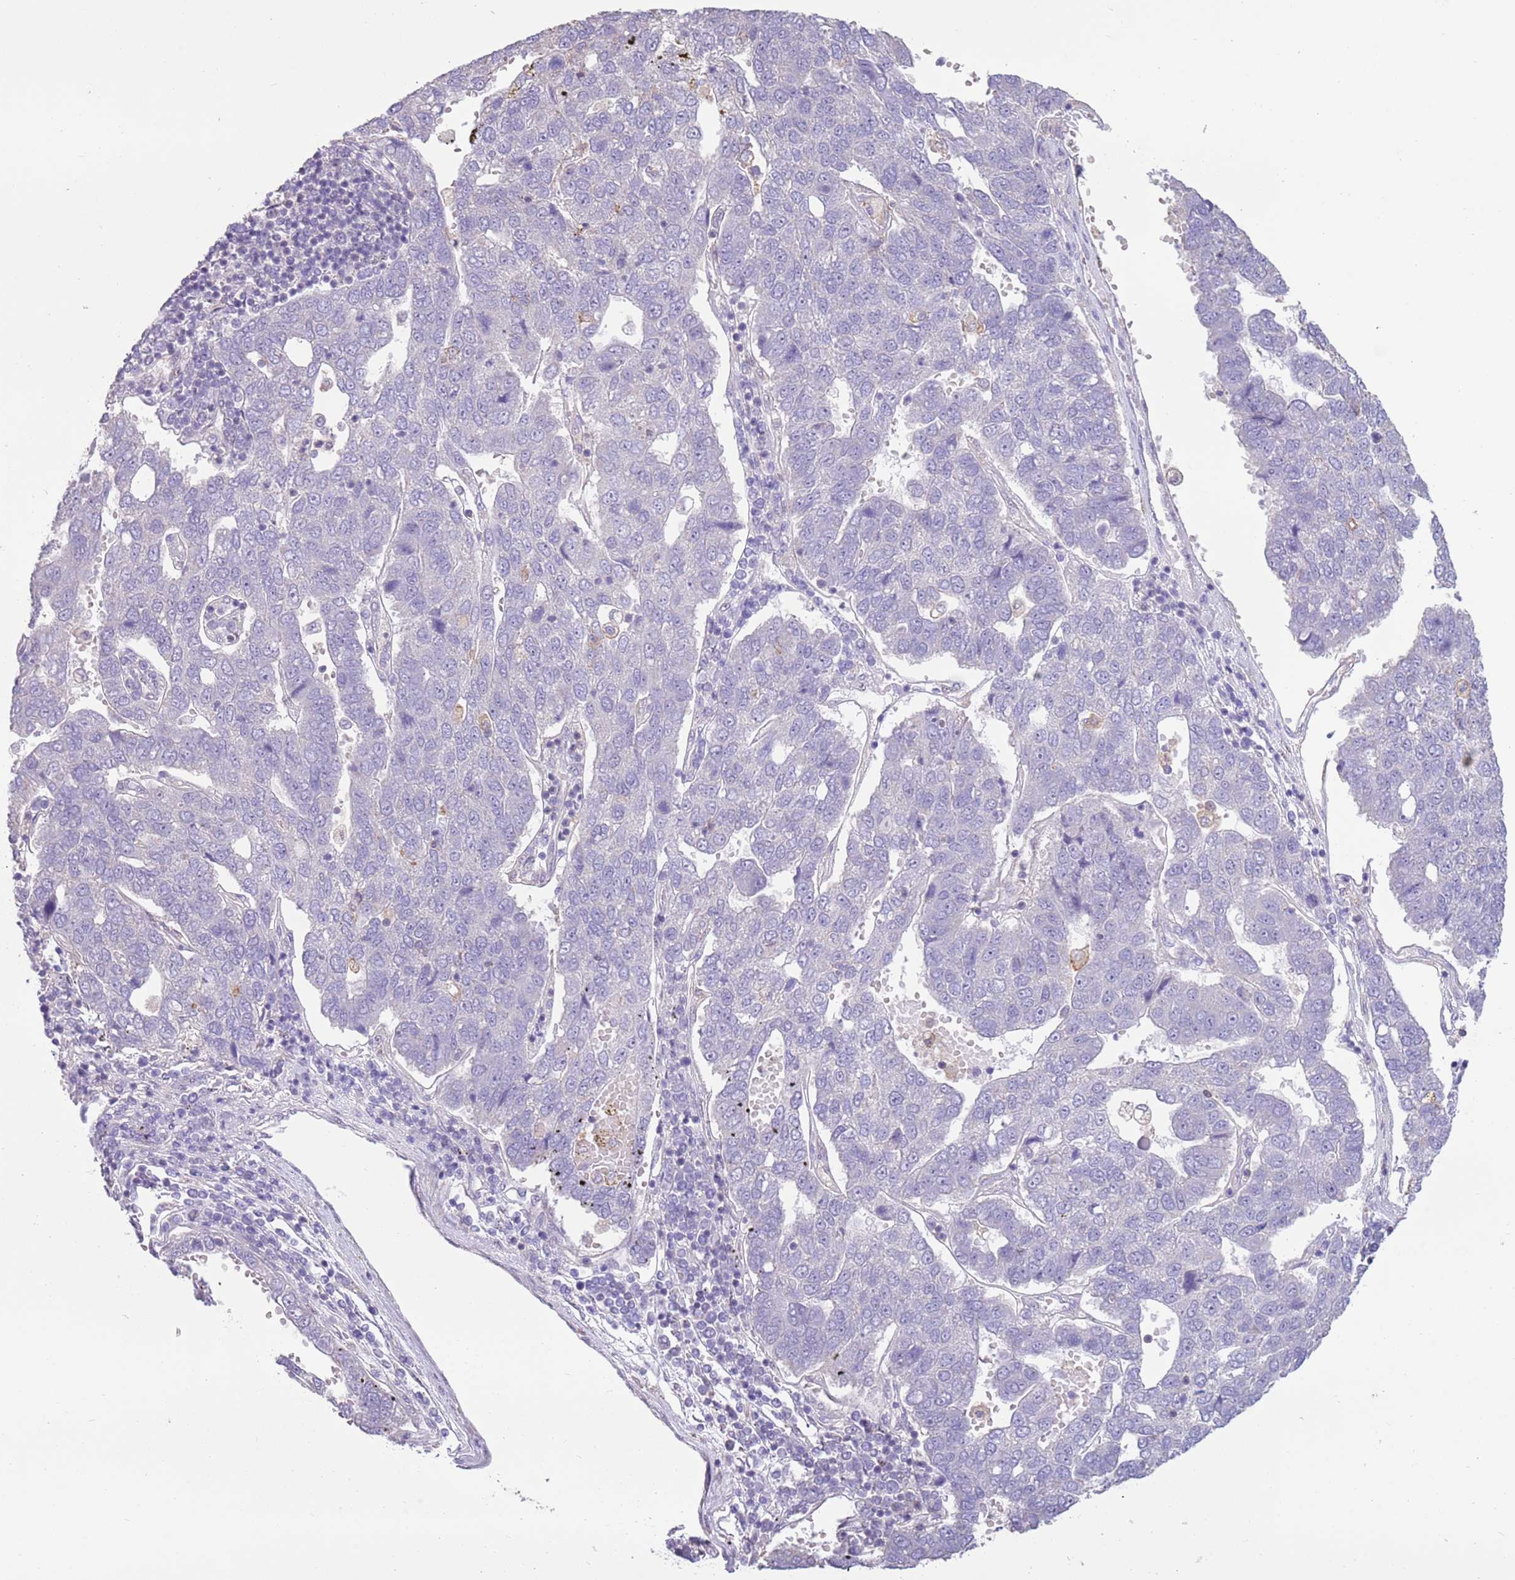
{"staining": {"intensity": "negative", "quantity": "none", "location": "none"}, "tissue": "pancreatic cancer", "cell_type": "Tumor cells", "image_type": "cancer", "snomed": [{"axis": "morphology", "description": "Adenocarcinoma, NOS"}, {"axis": "topography", "description": "Pancreas"}], "caption": "Immunohistochemistry image of pancreatic cancer stained for a protein (brown), which reveals no staining in tumor cells.", "gene": "CAPN9", "patient": {"sex": "female", "age": 61}}